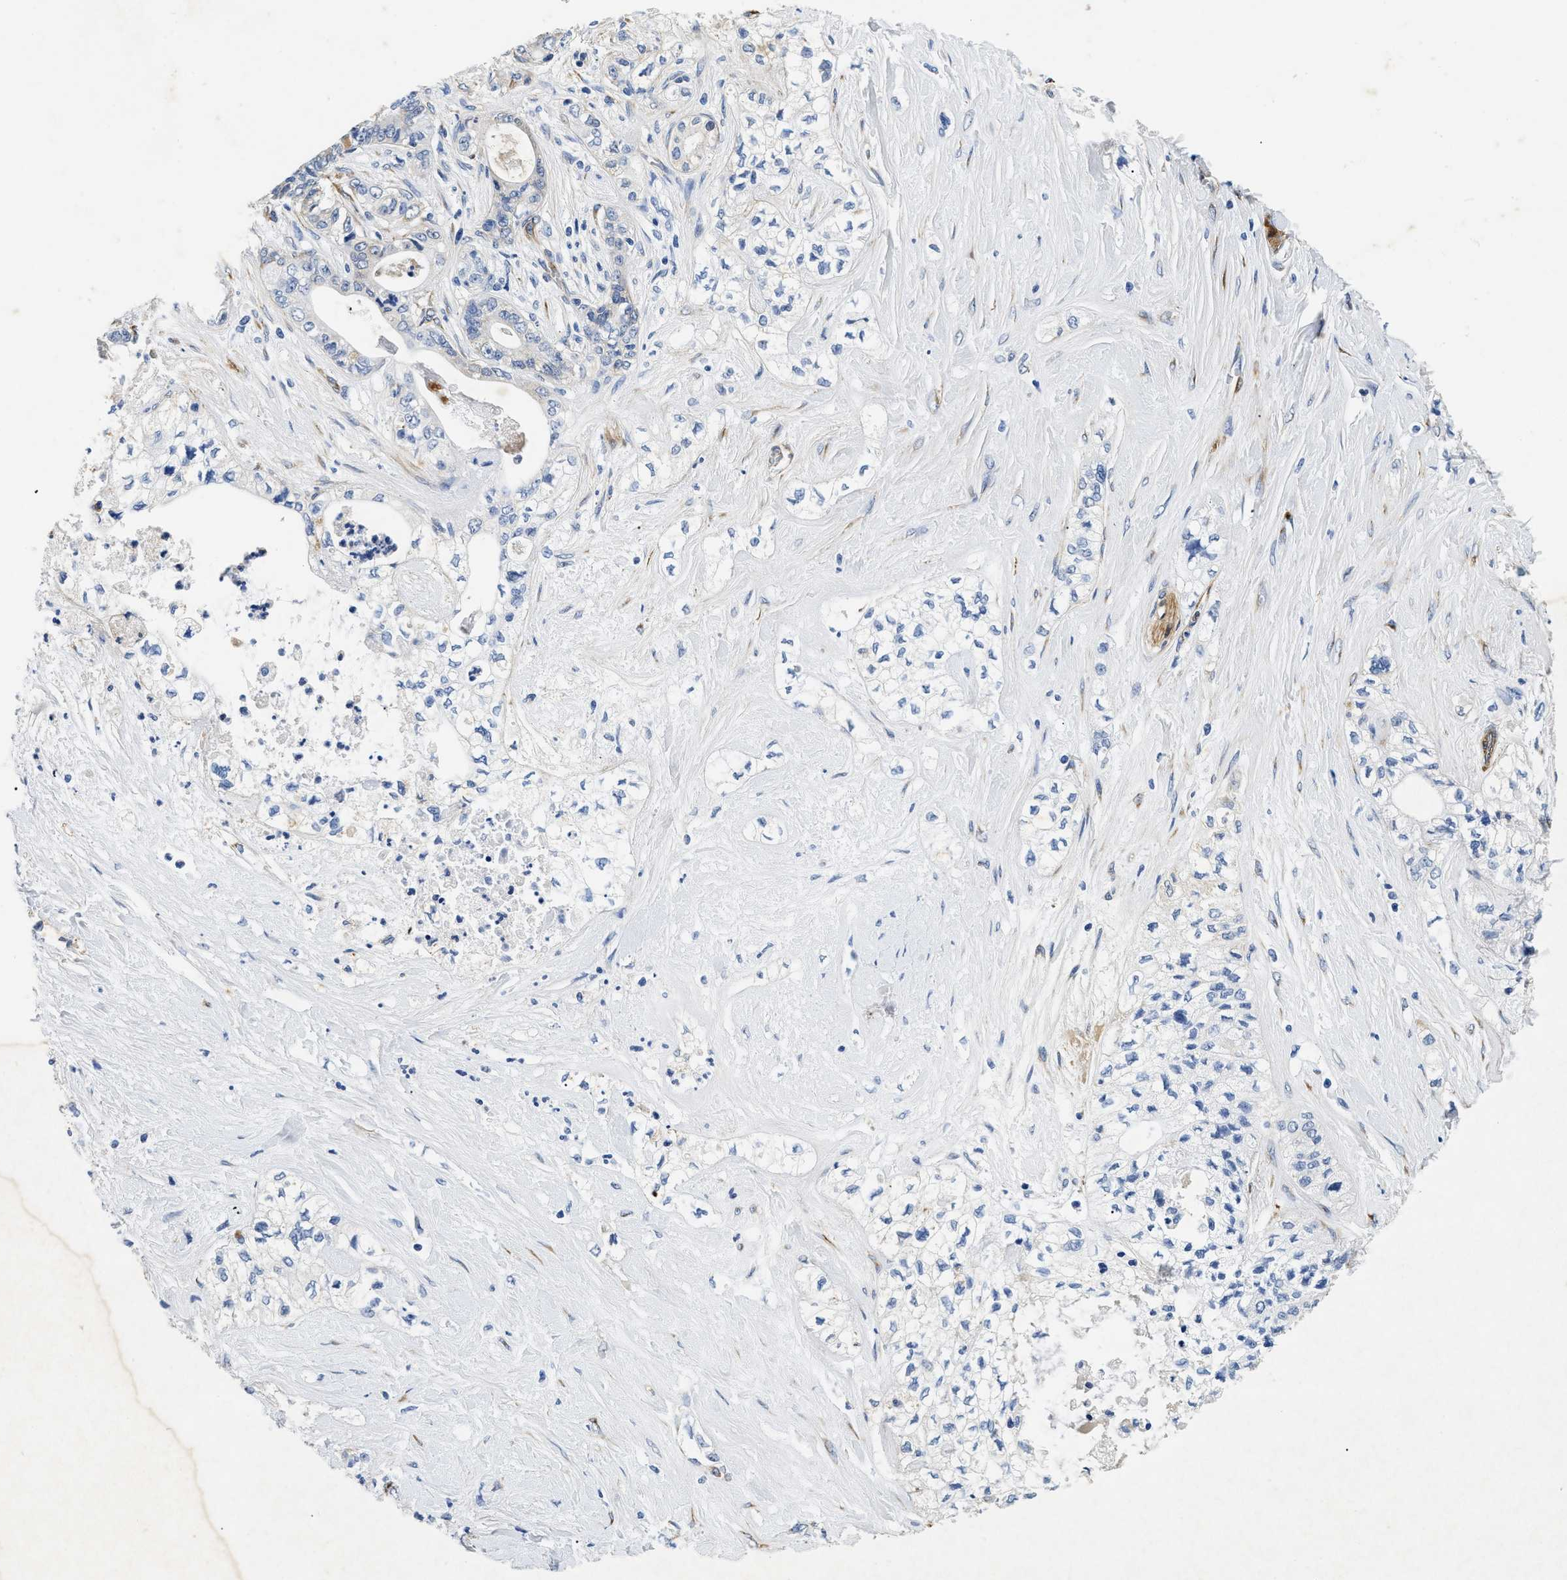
{"staining": {"intensity": "moderate", "quantity": "<25%", "location": "cytoplasmic/membranous"}, "tissue": "pancreatic cancer", "cell_type": "Tumor cells", "image_type": "cancer", "snomed": [{"axis": "morphology", "description": "Adenocarcinoma, NOS"}, {"axis": "topography", "description": "Pancreas"}], "caption": "An immunohistochemistry (IHC) histopathology image of neoplastic tissue is shown. Protein staining in brown labels moderate cytoplasmic/membranous positivity in pancreatic cancer within tumor cells.", "gene": "LAMA3", "patient": {"sex": "male", "age": 70}}